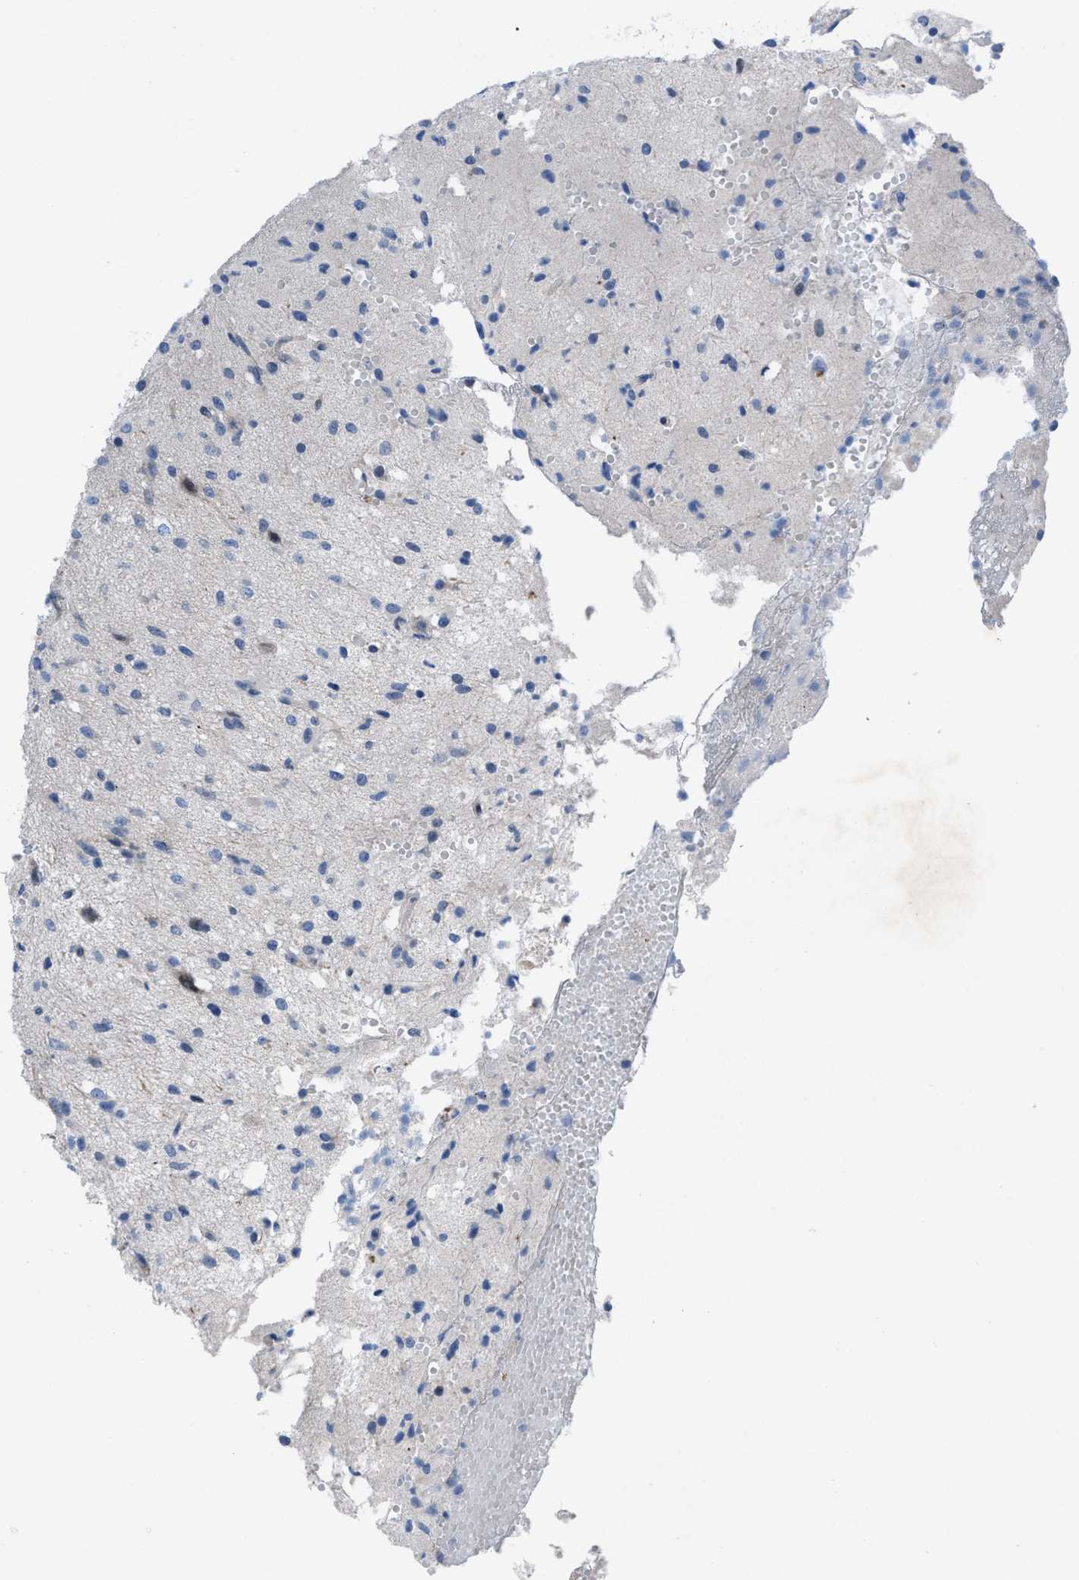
{"staining": {"intensity": "negative", "quantity": "none", "location": "none"}, "tissue": "glioma", "cell_type": "Tumor cells", "image_type": "cancer", "snomed": [{"axis": "morphology", "description": "Glioma, malignant, High grade"}, {"axis": "topography", "description": "Brain"}], "caption": "The micrograph shows no staining of tumor cells in high-grade glioma (malignant). Nuclei are stained in blue.", "gene": "IL17RE", "patient": {"sex": "female", "age": 59}}